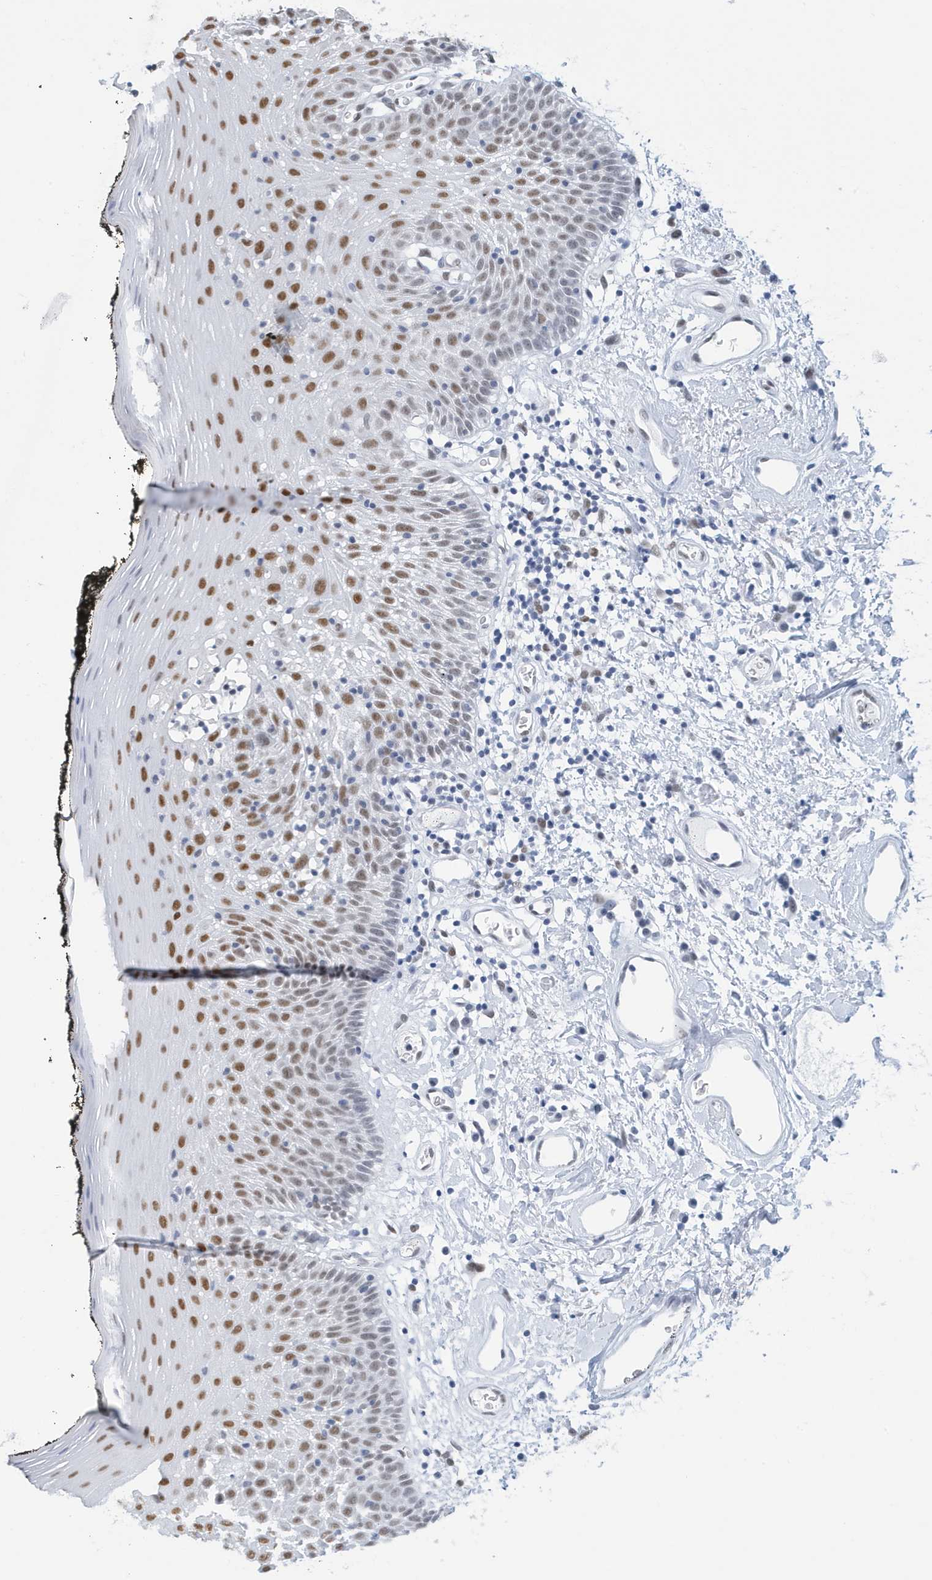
{"staining": {"intensity": "moderate", "quantity": "25%-75%", "location": "nuclear"}, "tissue": "oral mucosa", "cell_type": "Squamous epithelial cells", "image_type": "normal", "snomed": [{"axis": "morphology", "description": "Normal tissue, NOS"}, {"axis": "topography", "description": "Oral tissue"}], "caption": "DAB (3,3'-diaminobenzidine) immunohistochemical staining of unremarkable human oral mucosa demonstrates moderate nuclear protein staining in approximately 25%-75% of squamous epithelial cells. The protein of interest is stained brown, and the nuclei are stained in blue (DAB (3,3'-diaminobenzidine) IHC with brightfield microscopy, high magnification).", "gene": "PCYT1A", "patient": {"sex": "male", "age": 74}}